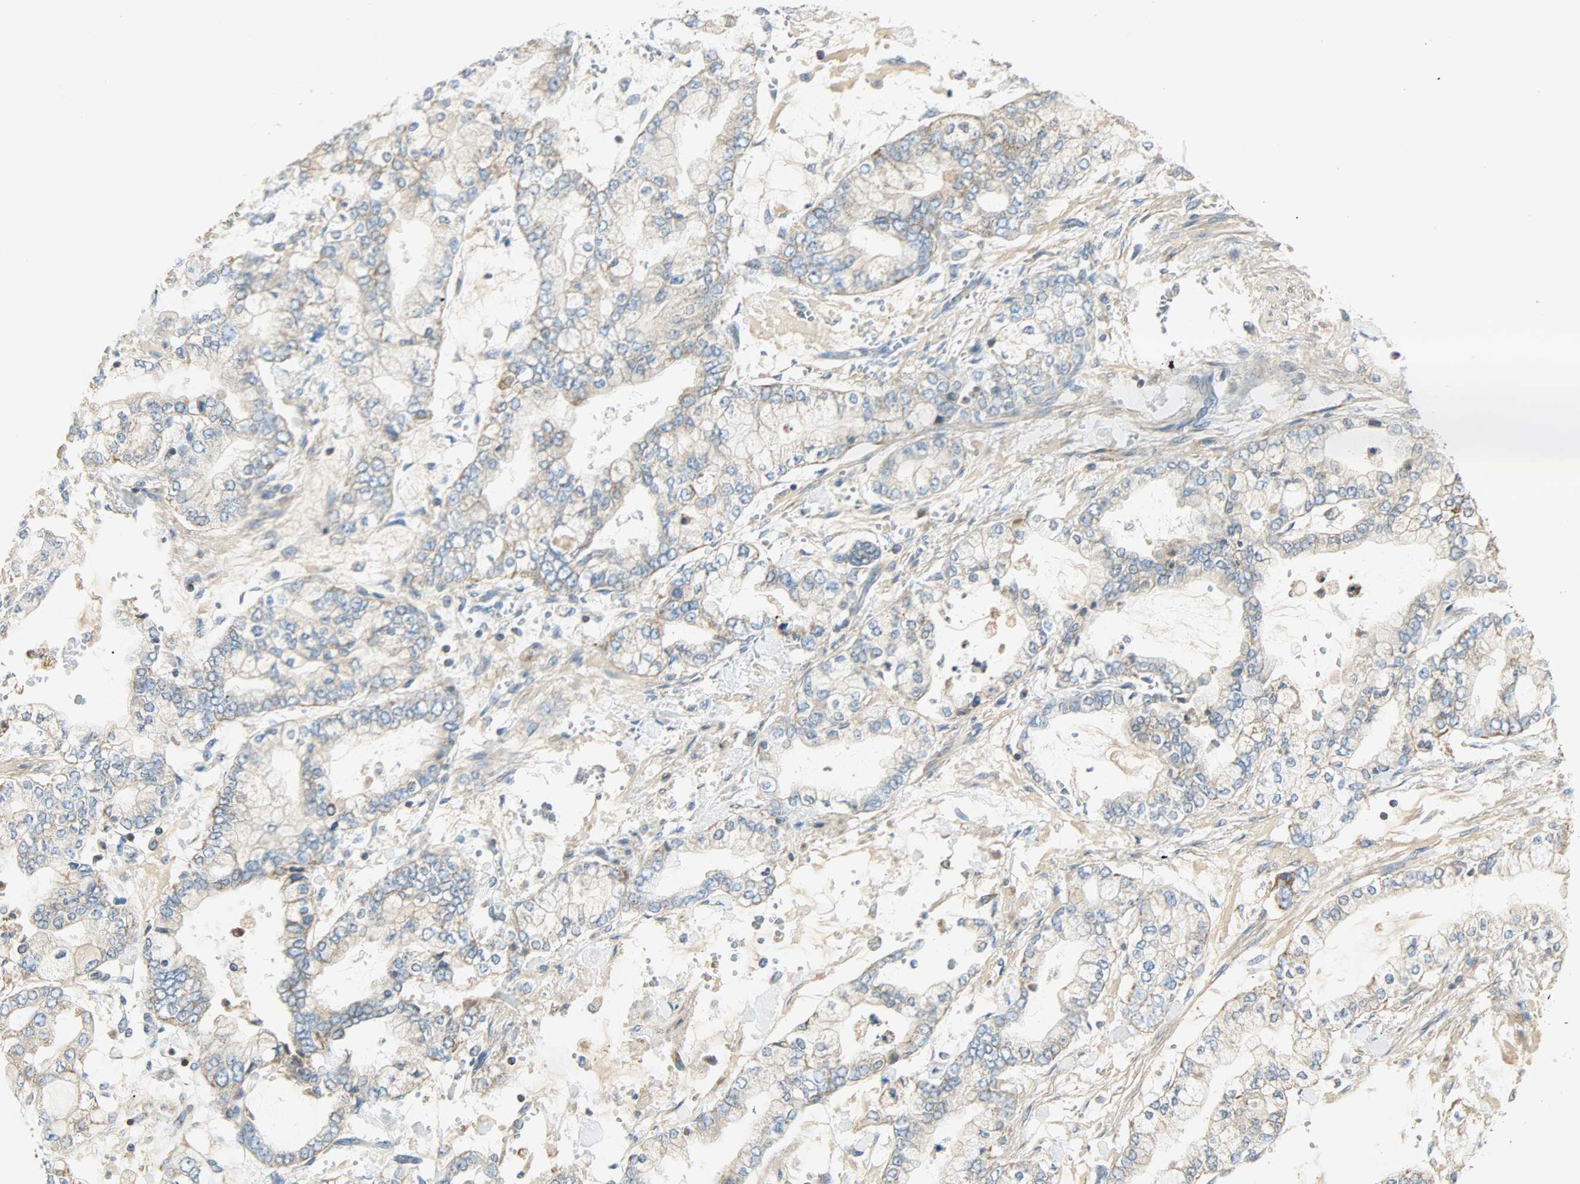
{"staining": {"intensity": "weak", "quantity": "25%-75%", "location": "cytoplasmic/membranous"}, "tissue": "stomach cancer", "cell_type": "Tumor cells", "image_type": "cancer", "snomed": [{"axis": "morphology", "description": "Normal tissue, NOS"}, {"axis": "morphology", "description": "Adenocarcinoma, NOS"}, {"axis": "topography", "description": "Stomach, upper"}, {"axis": "topography", "description": "Stomach"}], "caption": "Tumor cells show low levels of weak cytoplasmic/membranous expression in approximately 25%-75% of cells in adenocarcinoma (stomach).", "gene": "NNT", "patient": {"sex": "male", "age": 76}}